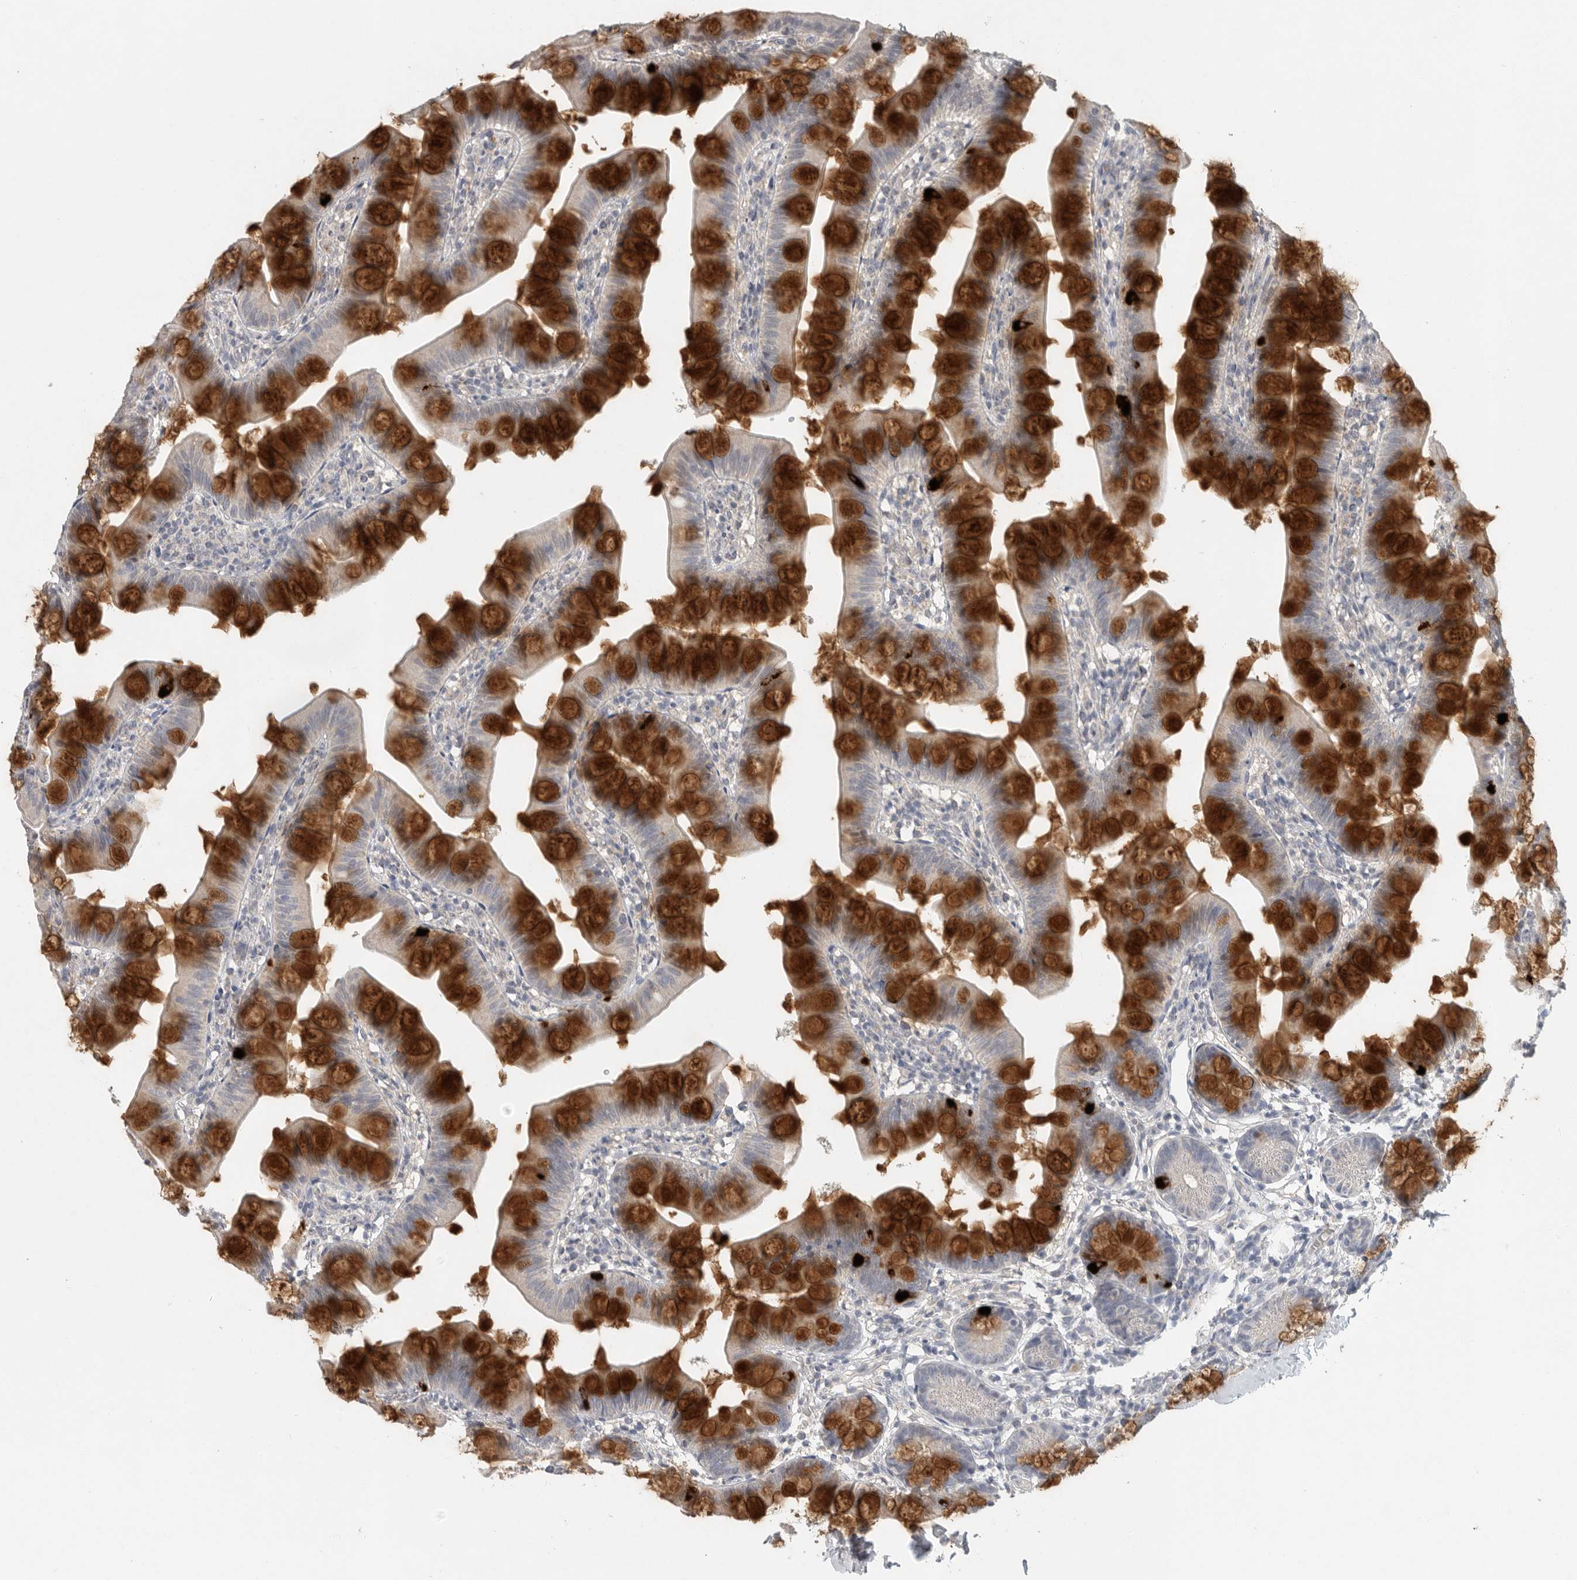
{"staining": {"intensity": "strong", "quantity": "25%-75%", "location": "cytoplasmic/membranous"}, "tissue": "small intestine", "cell_type": "Glandular cells", "image_type": "normal", "snomed": [{"axis": "morphology", "description": "Normal tissue, NOS"}, {"axis": "topography", "description": "Small intestine"}], "caption": "A photomicrograph of small intestine stained for a protein demonstrates strong cytoplasmic/membranous brown staining in glandular cells.", "gene": "REG4", "patient": {"sex": "male", "age": 7}}